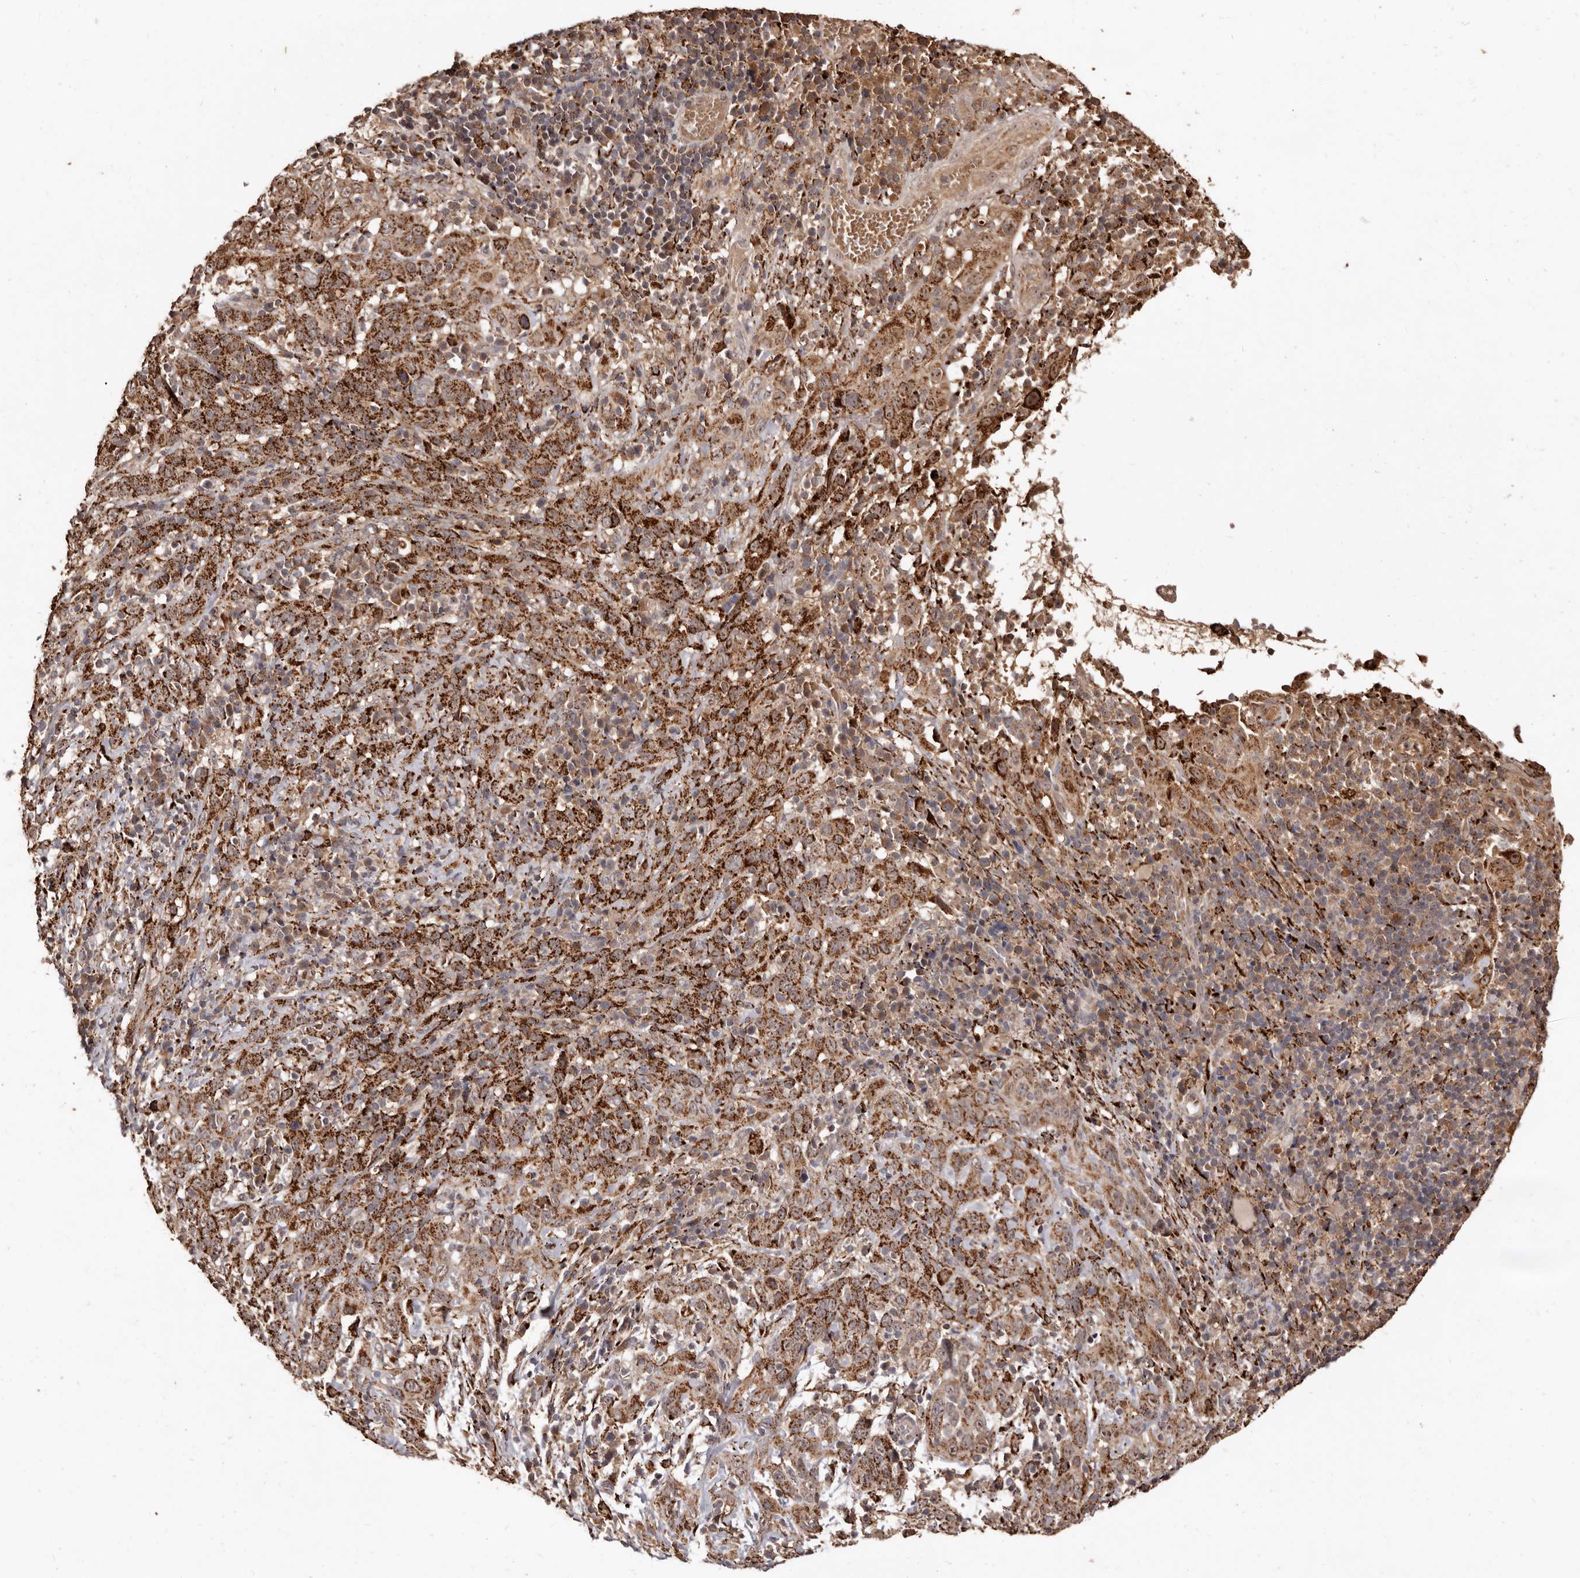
{"staining": {"intensity": "strong", "quantity": ">75%", "location": "cytoplasmic/membranous"}, "tissue": "cervical cancer", "cell_type": "Tumor cells", "image_type": "cancer", "snomed": [{"axis": "morphology", "description": "Squamous cell carcinoma, NOS"}, {"axis": "topography", "description": "Cervix"}], "caption": "Brown immunohistochemical staining in human cervical cancer exhibits strong cytoplasmic/membranous positivity in about >75% of tumor cells.", "gene": "AKAP7", "patient": {"sex": "female", "age": 46}}